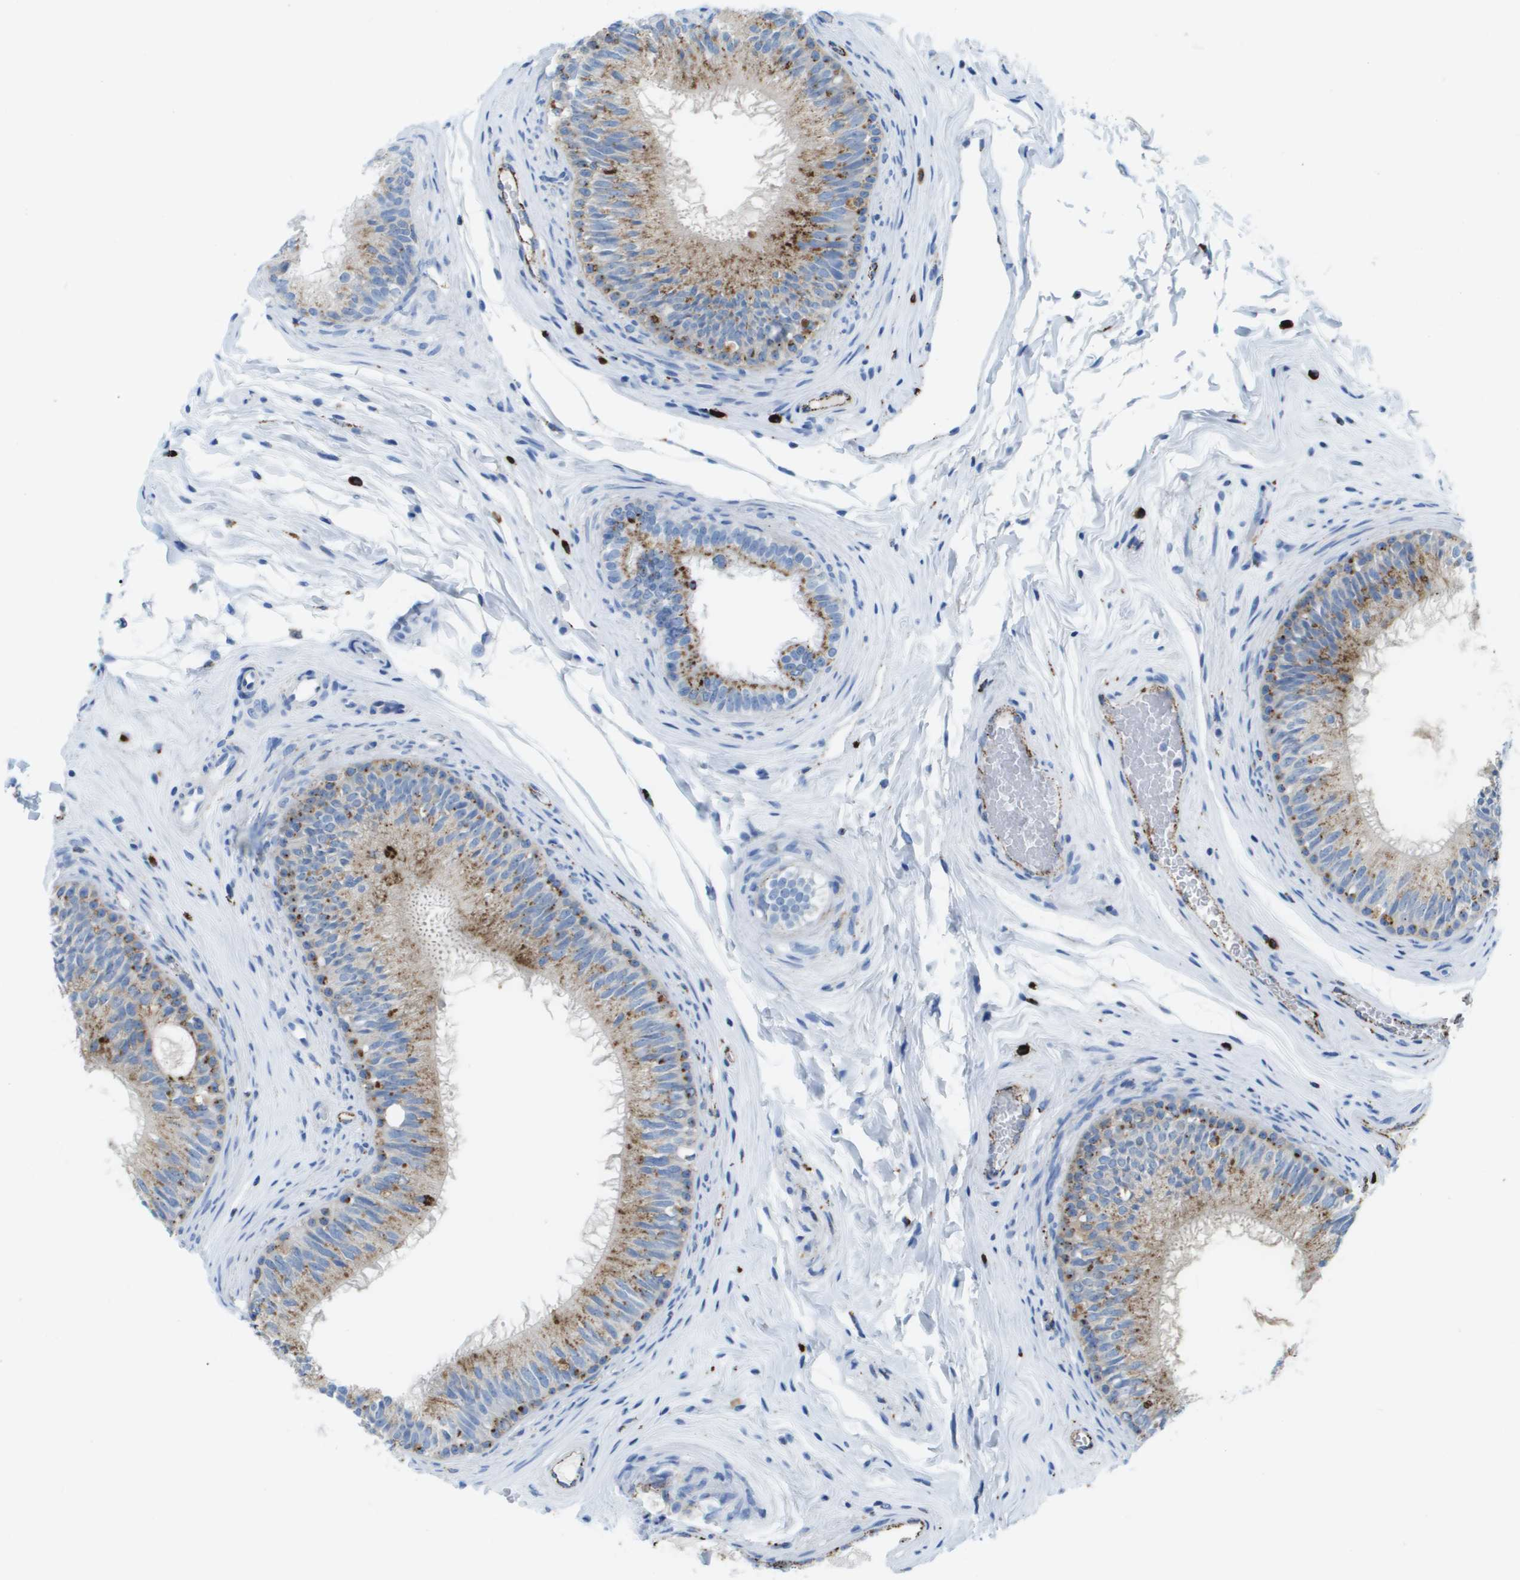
{"staining": {"intensity": "moderate", "quantity": ">75%", "location": "cytoplasmic/membranous"}, "tissue": "epididymis", "cell_type": "Glandular cells", "image_type": "normal", "snomed": [{"axis": "morphology", "description": "Normal tissue, NOS"}, {"axis": "topography", "description": "Testis"}, {"axis": "topography", "description": "Epididymis"}], "caption": "An image showing moderate cytoplasmic/membranous positivity in approximately >75% of glandular cells in unremarkable epididymis, as visualized by brown immunohistochemical staining.", "gene": "PRCP", "patient": {"sex": "male", "age": 36}}